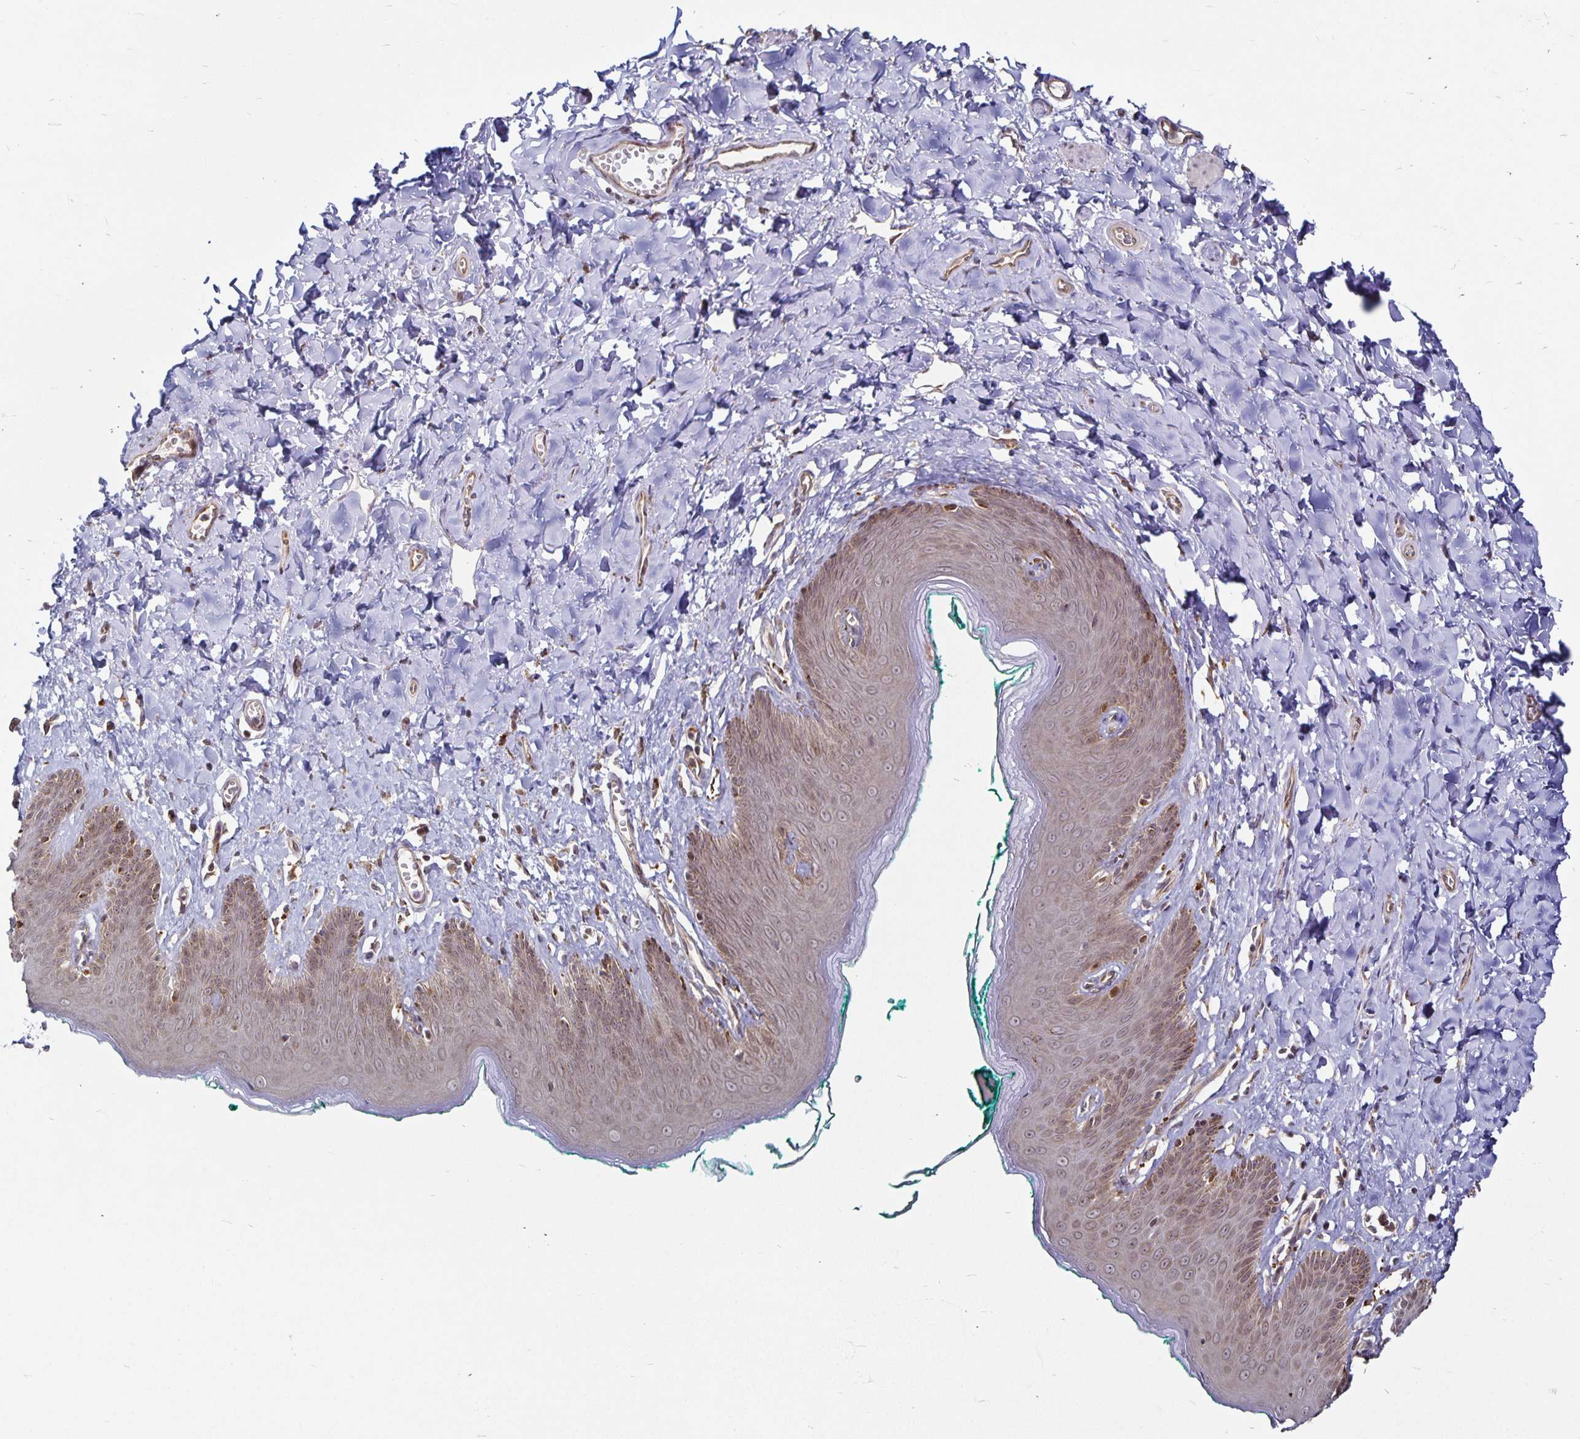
{"staining": {"intensity": "weak", "quantity": "25%-75%", "location": "cytoplasmic/membranous,nuclear"}, "tissue": "skin", "cell_type": "Epidermal cells", "image_type": "normal", "snomed": [{"axis": "morphology", "description": "Normal tissue, NOS"}, {"axis": "topography", "description": "Vulva"}, {"axis": "topography", "description": "Peripheral nerve tissue"}], "caption": "DAB immunohistochemical staining of benign skin exhibits weak cytoplasmic/membranous,nuclear protein positivity in approximately 25%-75% of epidermal cells.", "gene": "CYP27A1", "patient": {"sex": "female", "age": 66}}